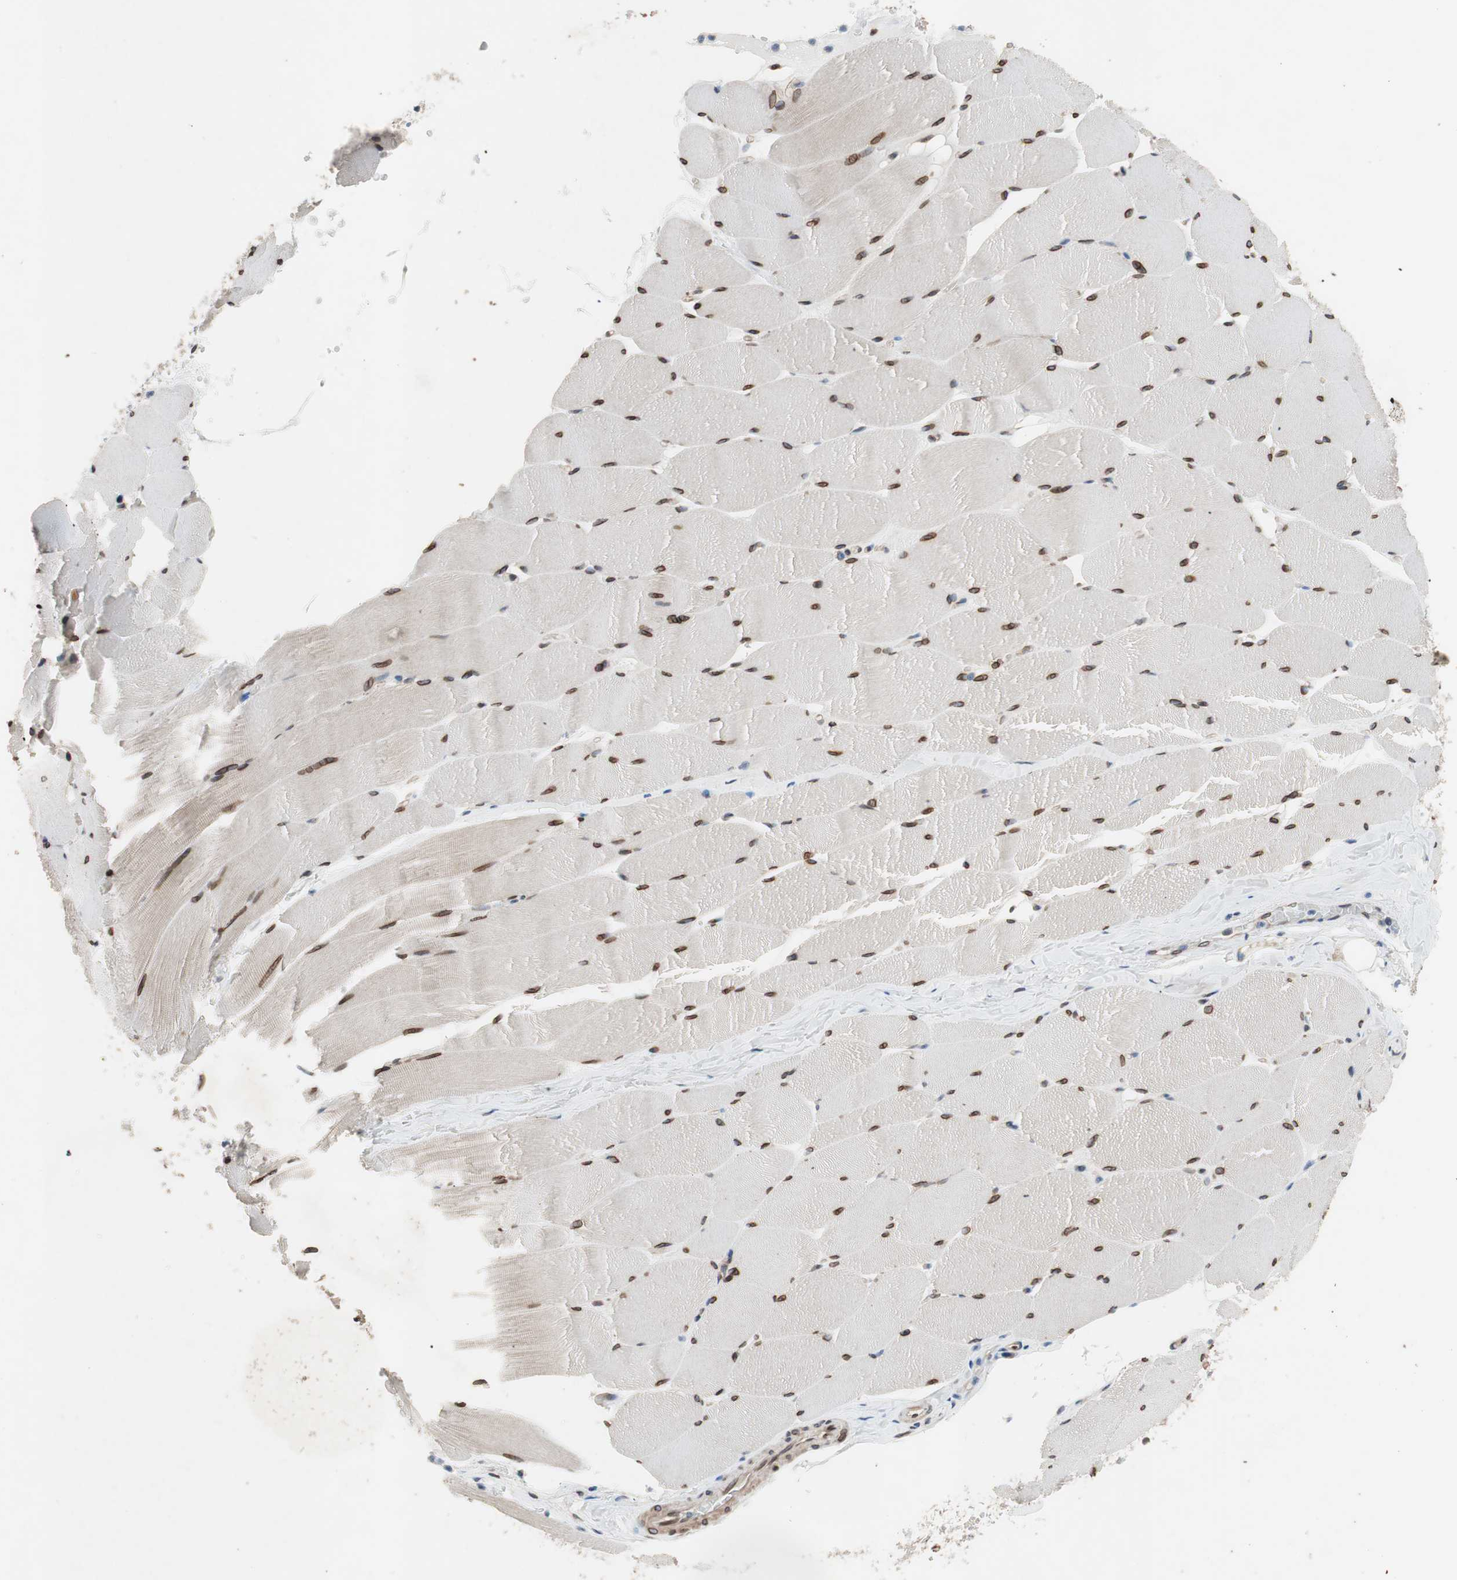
{"staining": {"intensity": "strong", "quantity": ">75%", "location": "cytoplasmic/membranous,nuclear"}, "tissue": "skeletal muscle", "cell_type": "Myocytes", "image_type": "normal", "snomed": [{"axis": "morphology", "description": "Normal tissue, NOS"}, {"axis": "topography", "description": "Skeletal muscle"}], "caption": "Protein staining shows strong cytoplasmic/membranous,nuclear positivity in about >75% of myocytes in normal skeletal muscle.", "gene": "ARNT2", "patient": {"sex": "male", "age": 62}}